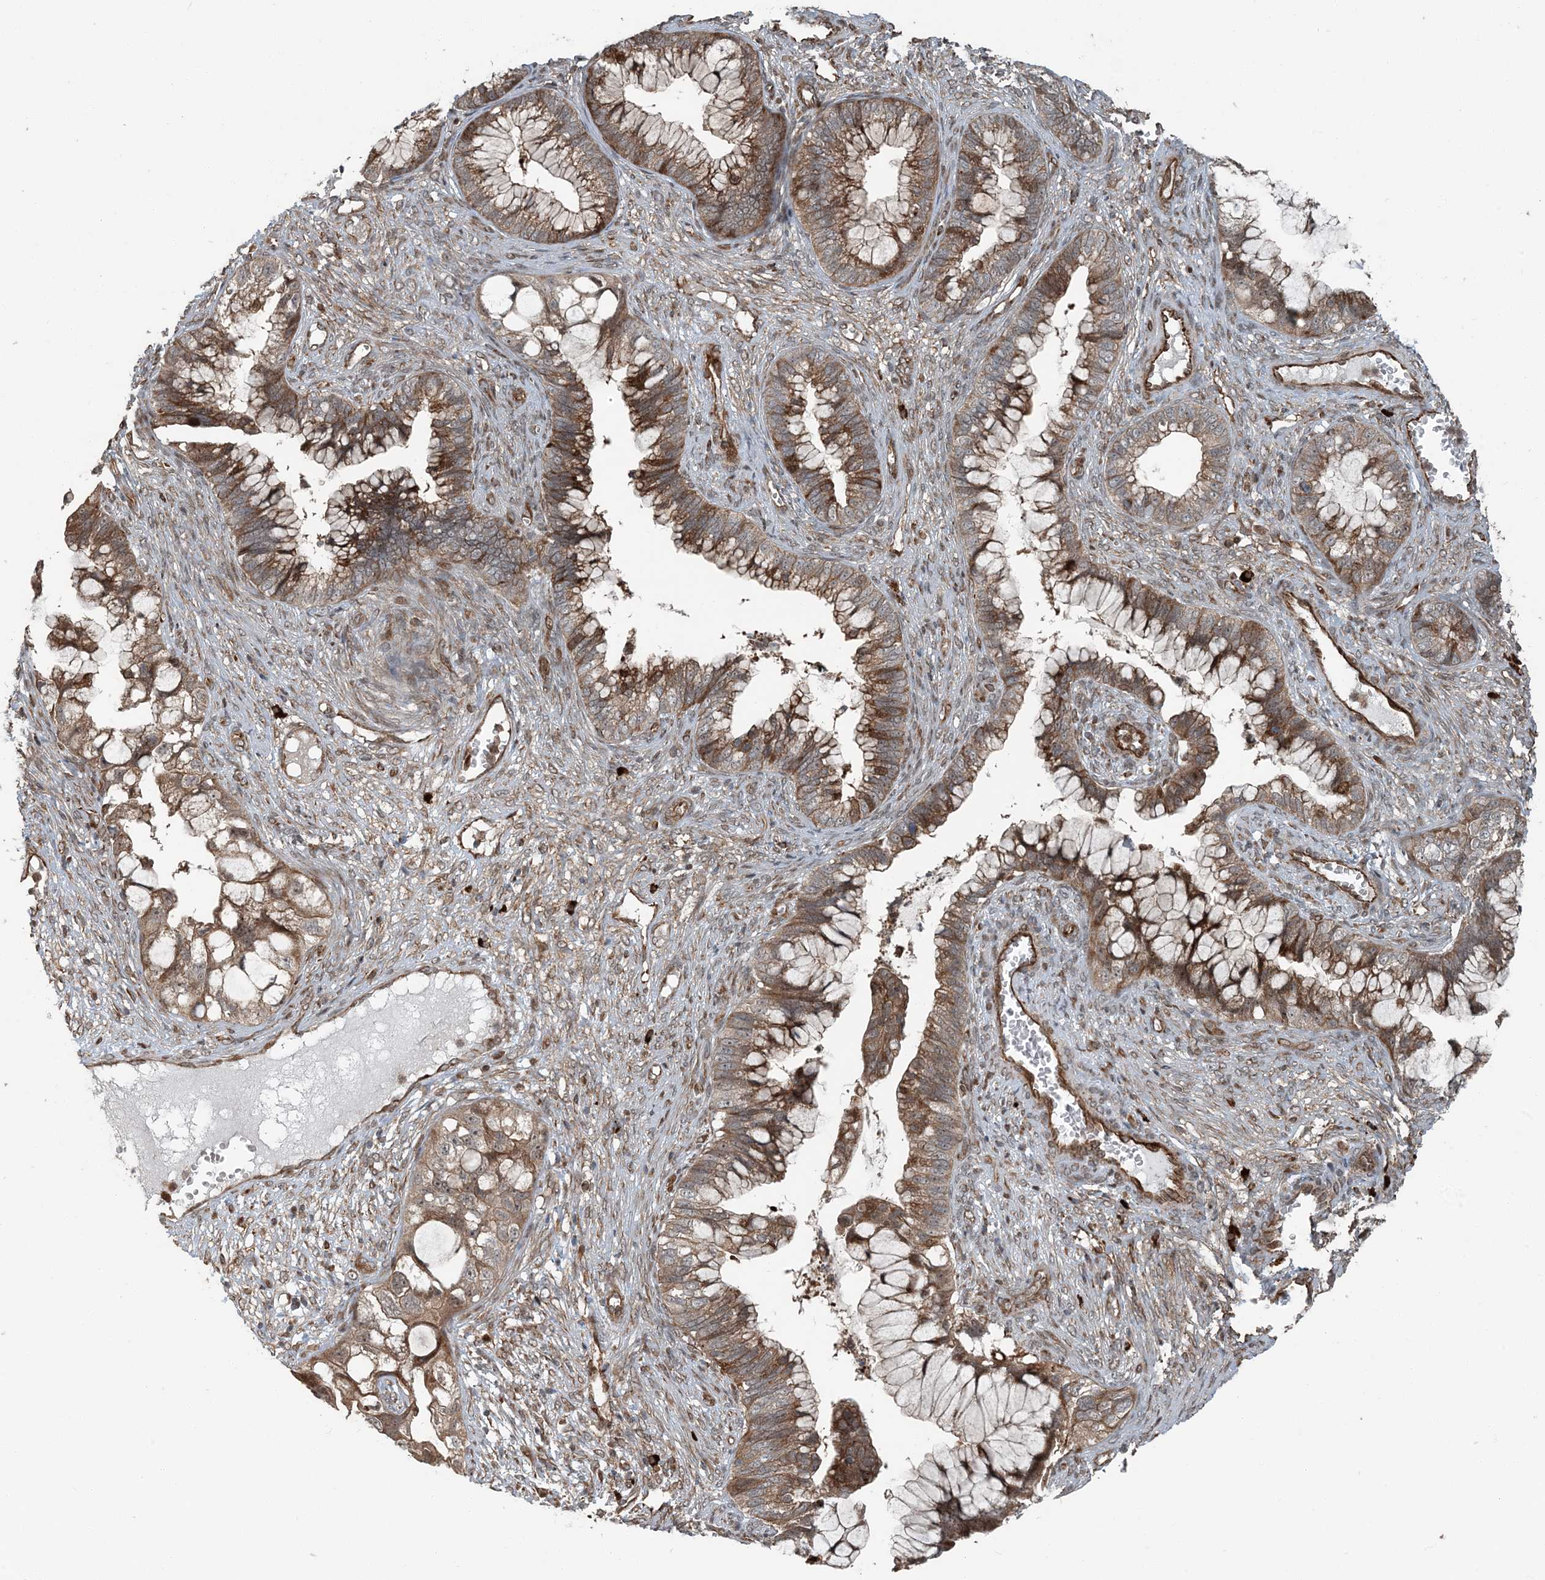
{"staining": {"intensity": "moderate", "quantity": ">75%", "location": "cytoplasmic/membranous"}, "tissue": "cervical cancer", "cell_type": "Tumor cells", "image_type": "cancer", "snomed": [{"axis": "morphology", "description": "Adenocarcinoma, NOS"}, {"axis": "topography", "description": "Cervix"}], "caption": "Immunohistochemistry (IHC) image of neoplastic tissue: cervical cancer stained using immunohistochemistry (IHC) shows medium levels of moderate protein expression localized specifically in the cytoplasmic/membranous of tumor cells, appearing as a cytoplasmic/membranous brown color.", "gene": "EDEM2", "patient": {"sex": "female", "age": 44}}